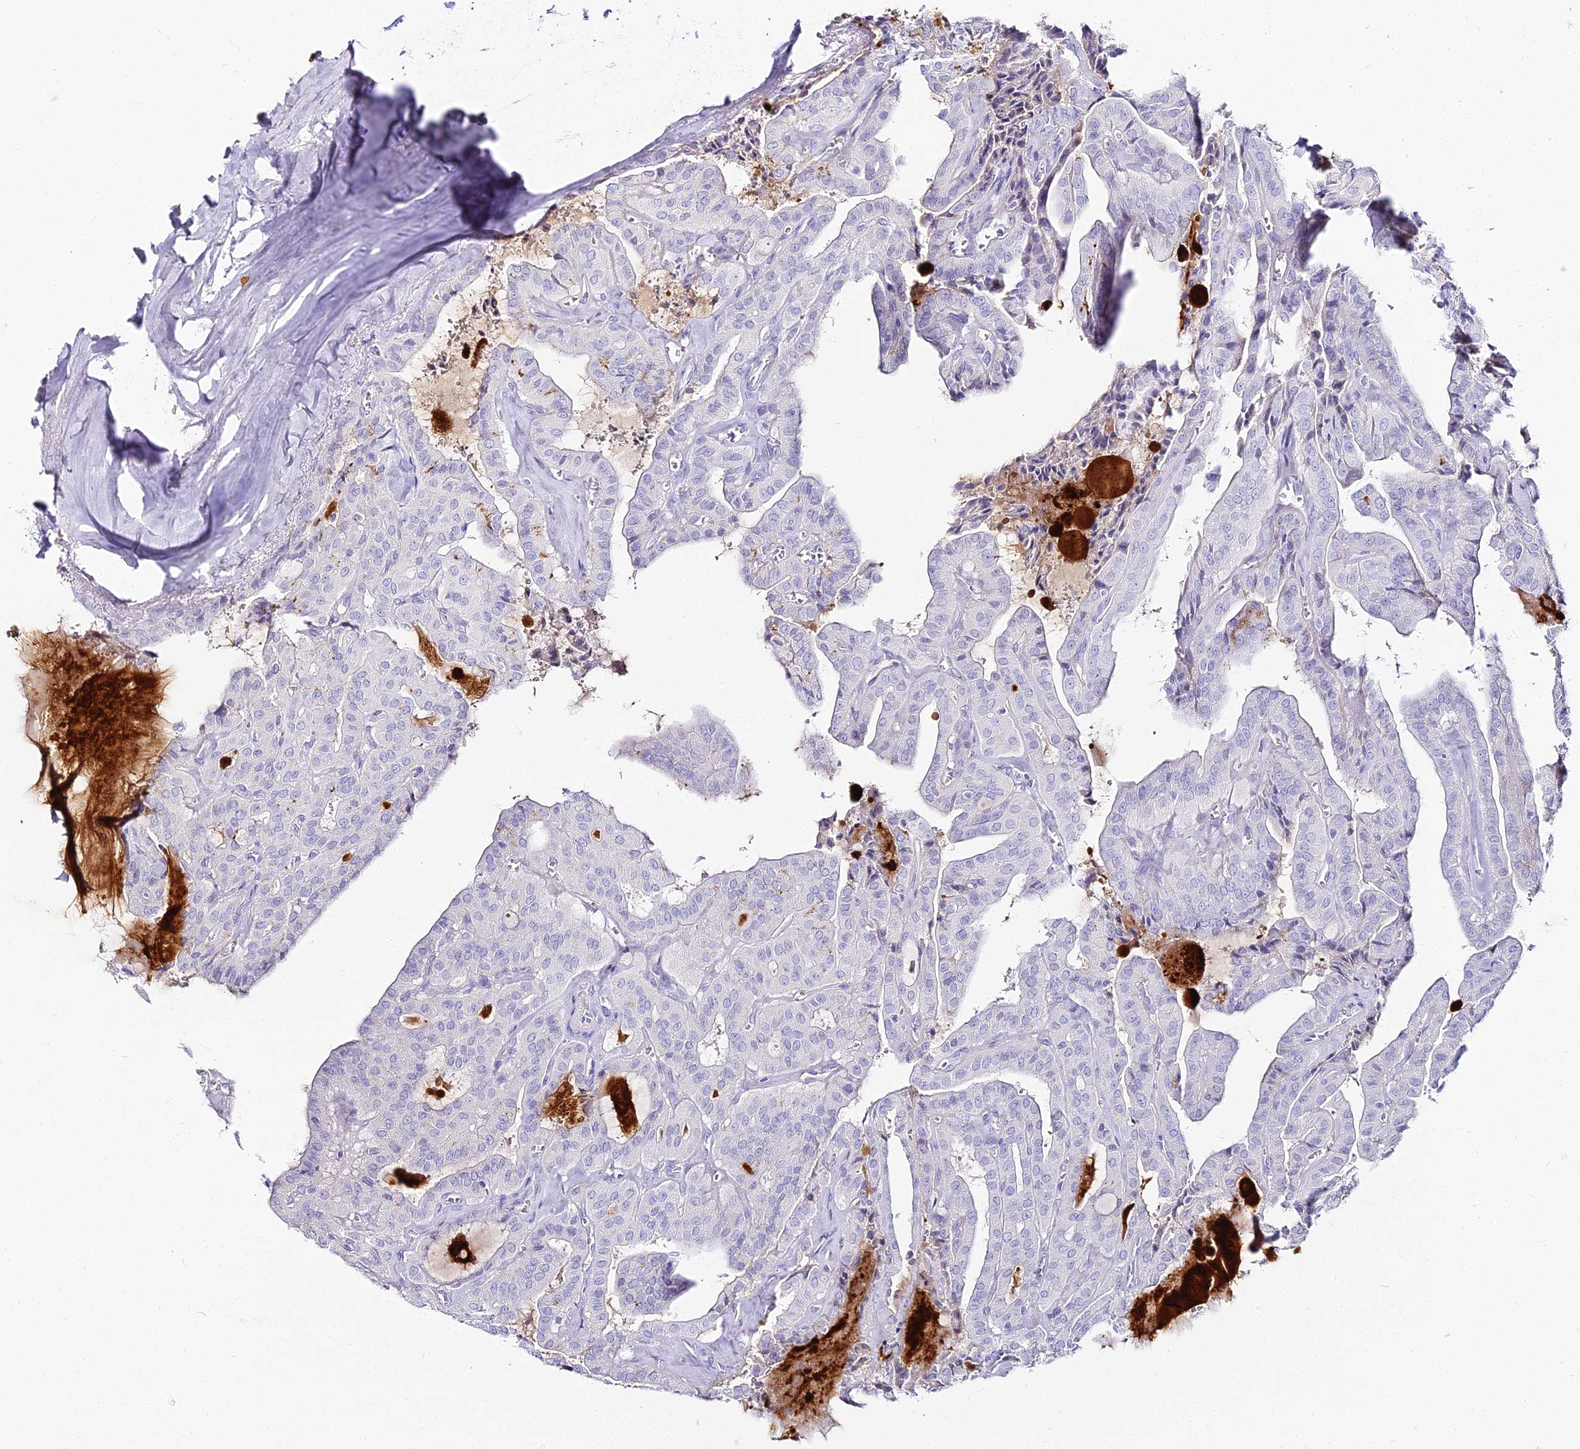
{"staining": {"intensity": "negative", "quantity": "none", "location": "none"}, "tissue": "thyroid cancer", "cell_type": "Tumor cells", "image_type": "cancer", "snomed": [{"axis": "morphology", "description": "Papillary adenocarcinoma, NOS"}, {"axis": "topography", "description": "Thyroid gland"}], "caption": "Immunohistochemical staining of human papillary adenocarcinoma (thyroid) exhibits no significant positivity in tumor cells.", "gene": "ALPG", "patient": {"sex": "male", "age": 52}}